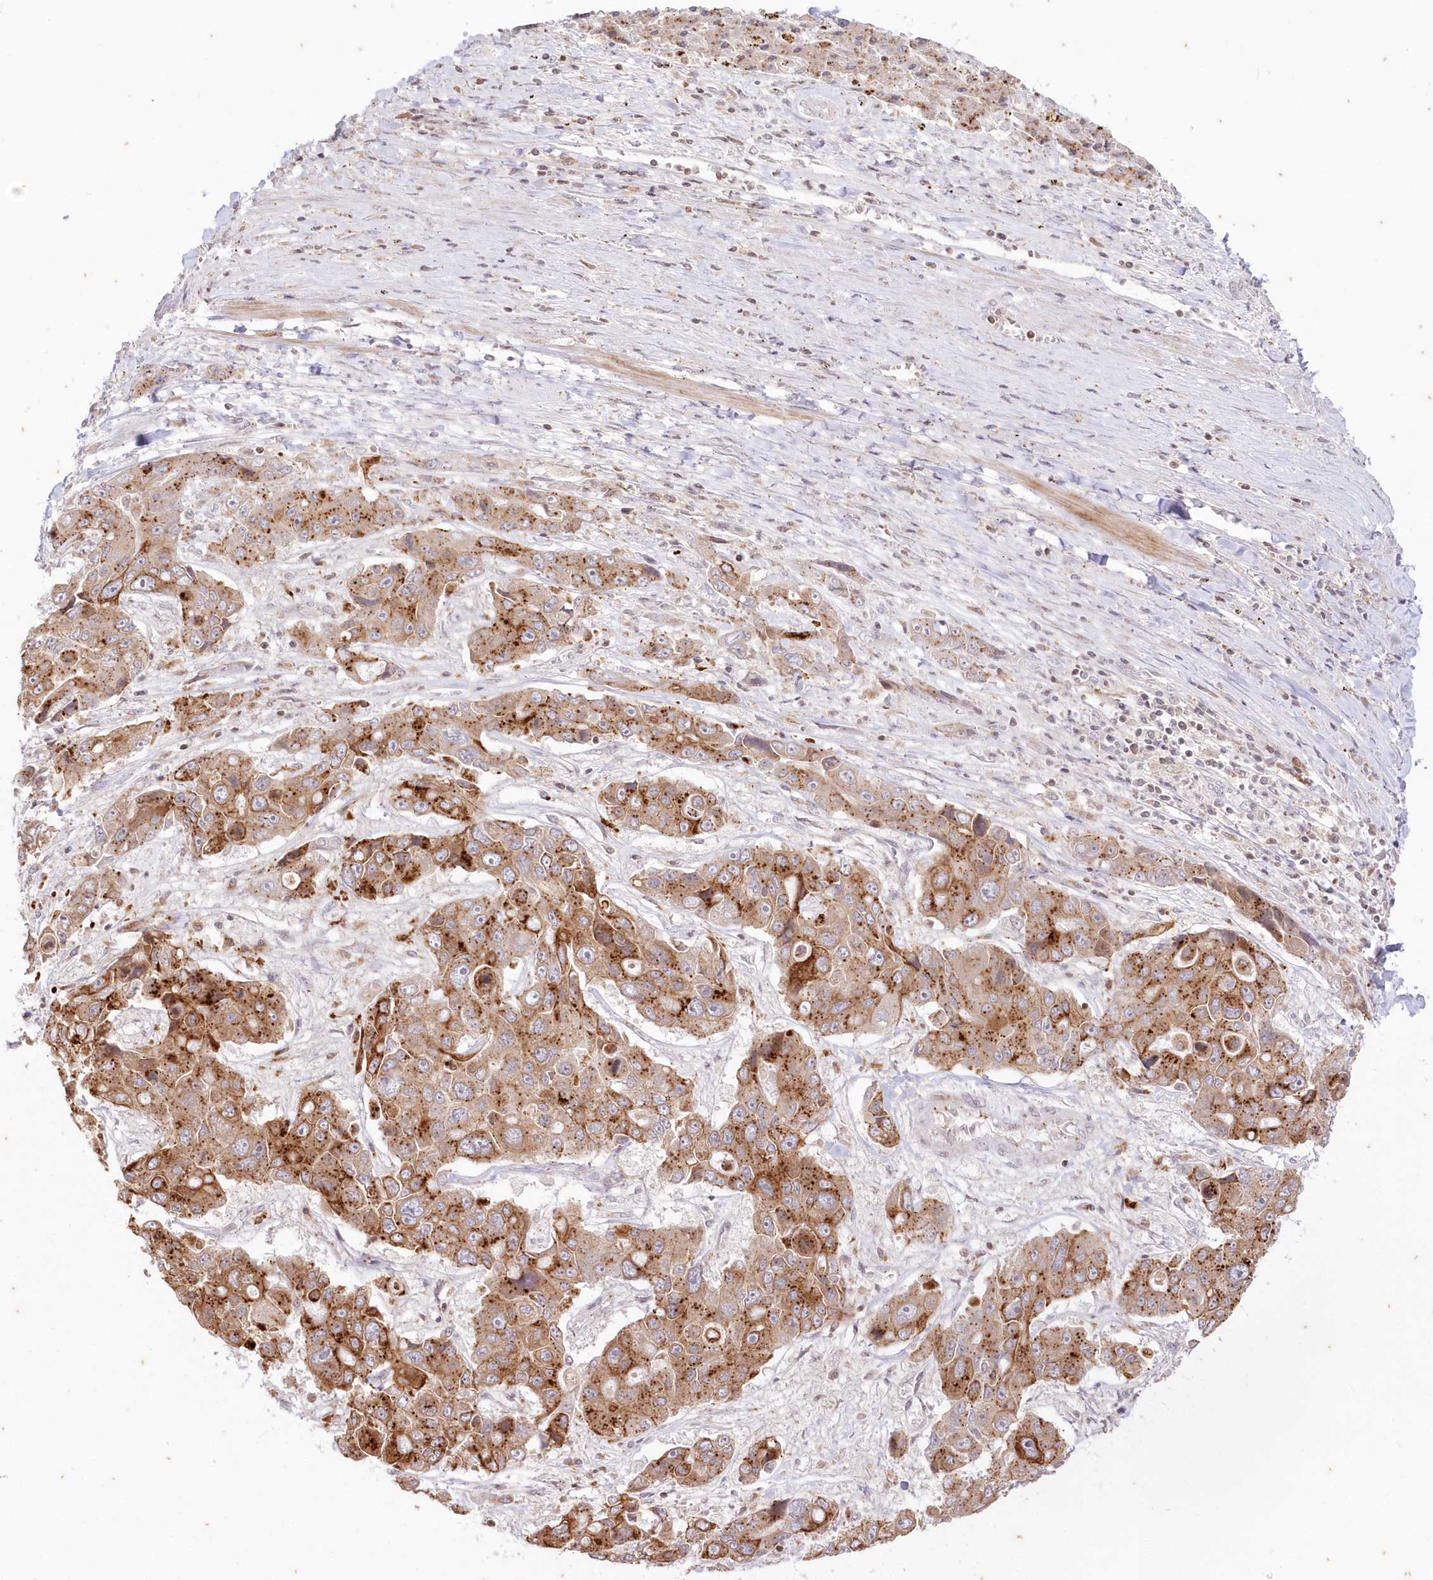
{"staining": {"intensity": "strong", "quantity": "25%-75%", "location": "cytoplasmic/membranous"}, "tissue": "liver cancer", "cell_type": "Tumor cells", "image_type": "cancer", "snomed": [{"axis": "morphology", "description": "Cholangiocarcinoma"}, {"axis": "topography", "description": "Liver"}], "caption": "A high-resolution histopathology image shows immunohistochemistry staining of liver cancer (cholangiocarcinoma), which reveals strong cytoplasmic/membranous expression in approximately 25%-75% of tumor cells.", "gene": "MTMR3", "patient": {"sex": "male", "age": 67}}